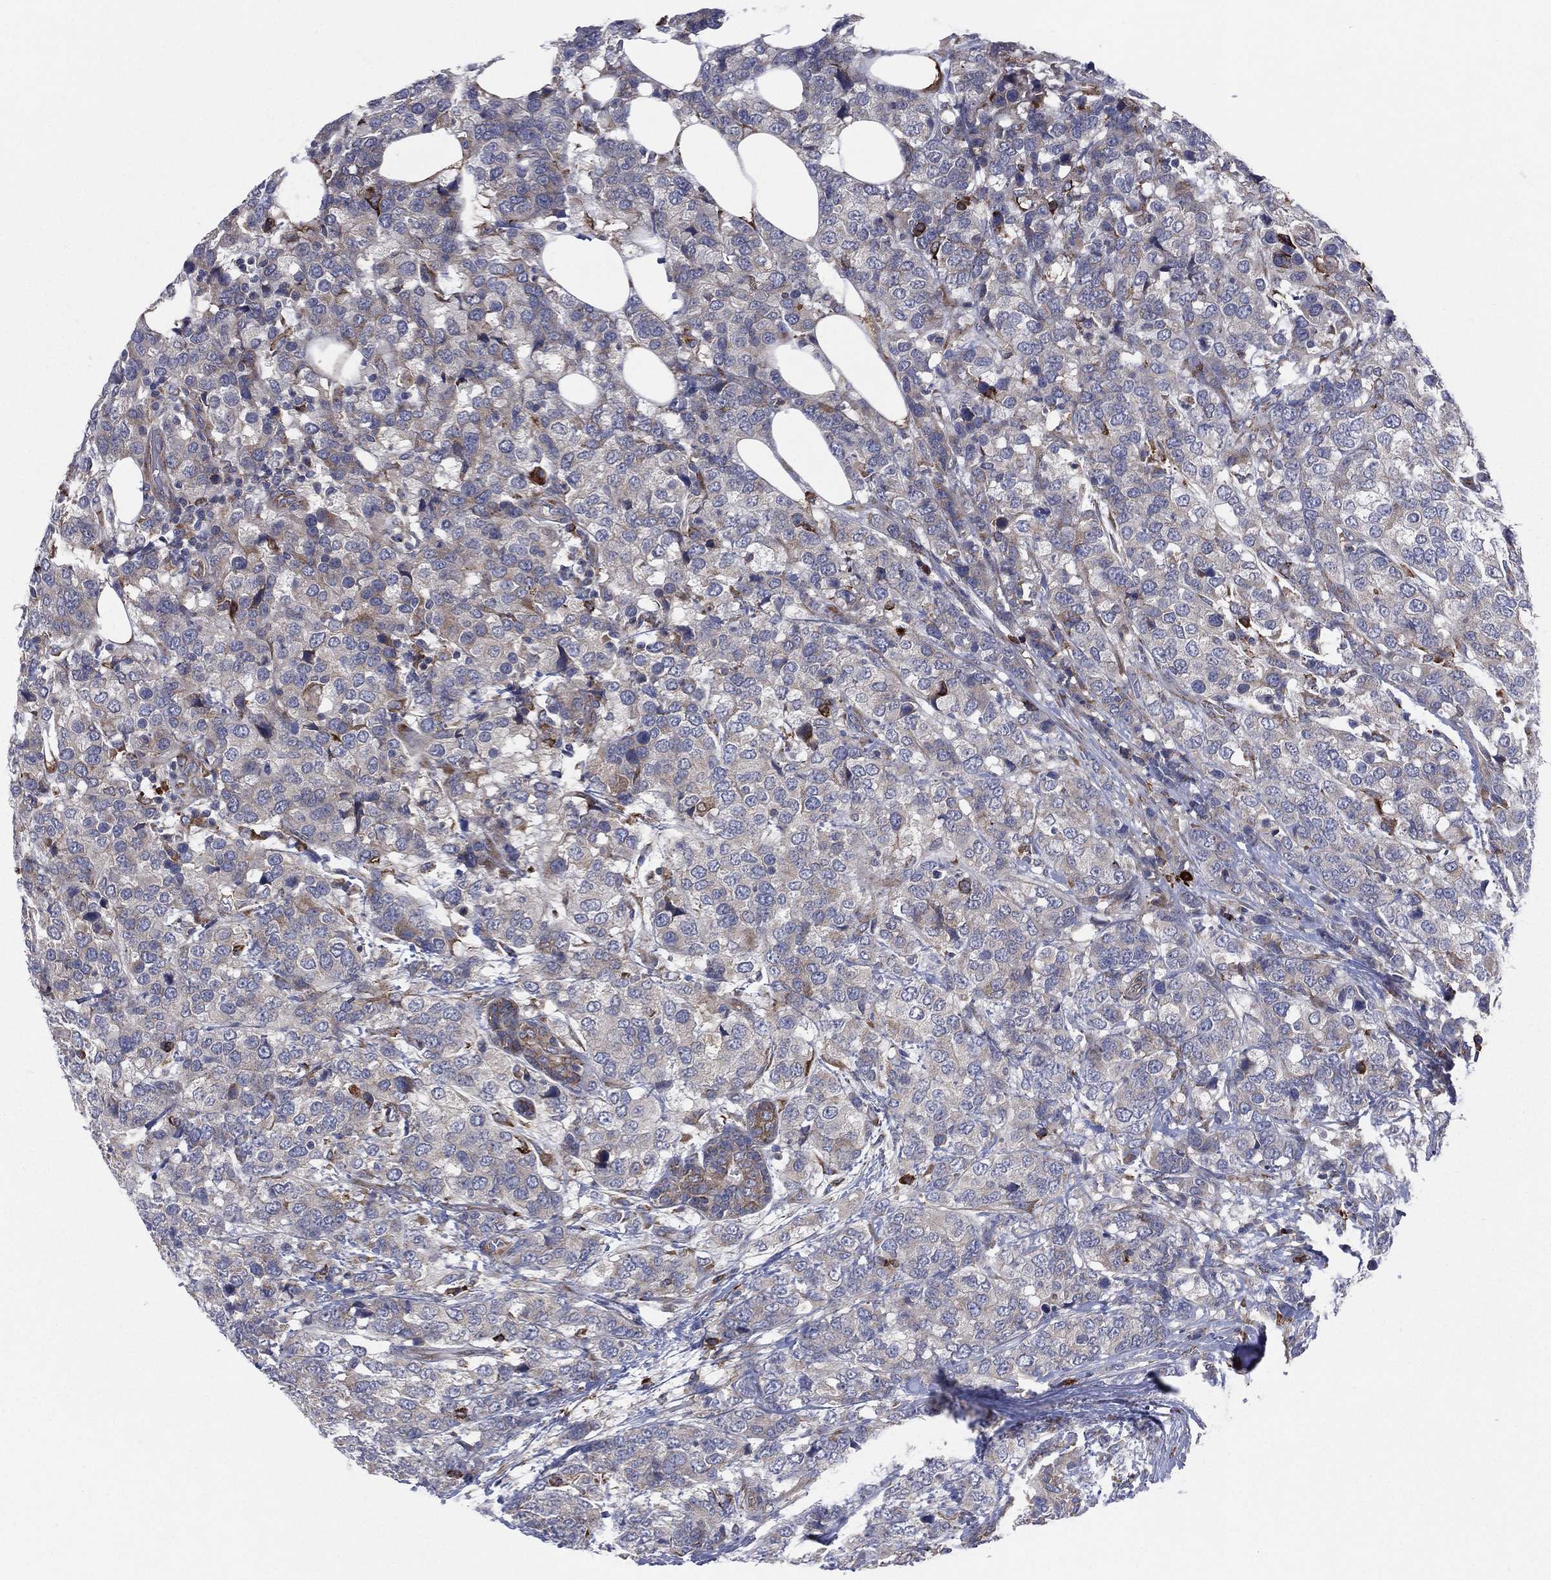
{"staining": {"intensity": "moderate", "quantity": "<25%", "location": "cytoplasmic/membranous"}, "tissue": "breast cancer", "cell_type": "Tumor cells", "image_type": "cancer", "snomed": [{"axis": "morphology", "description": "Lobular carcinoma"}, {"axis": "topography", "description": "Breast"}], "caption": "Breast cancer stained for a protein reveals moderate cytoplasmic/membranous positivity in tumor cells.", "gene": "CCDC159", "patient": {"sex": "female", "age": 59}}